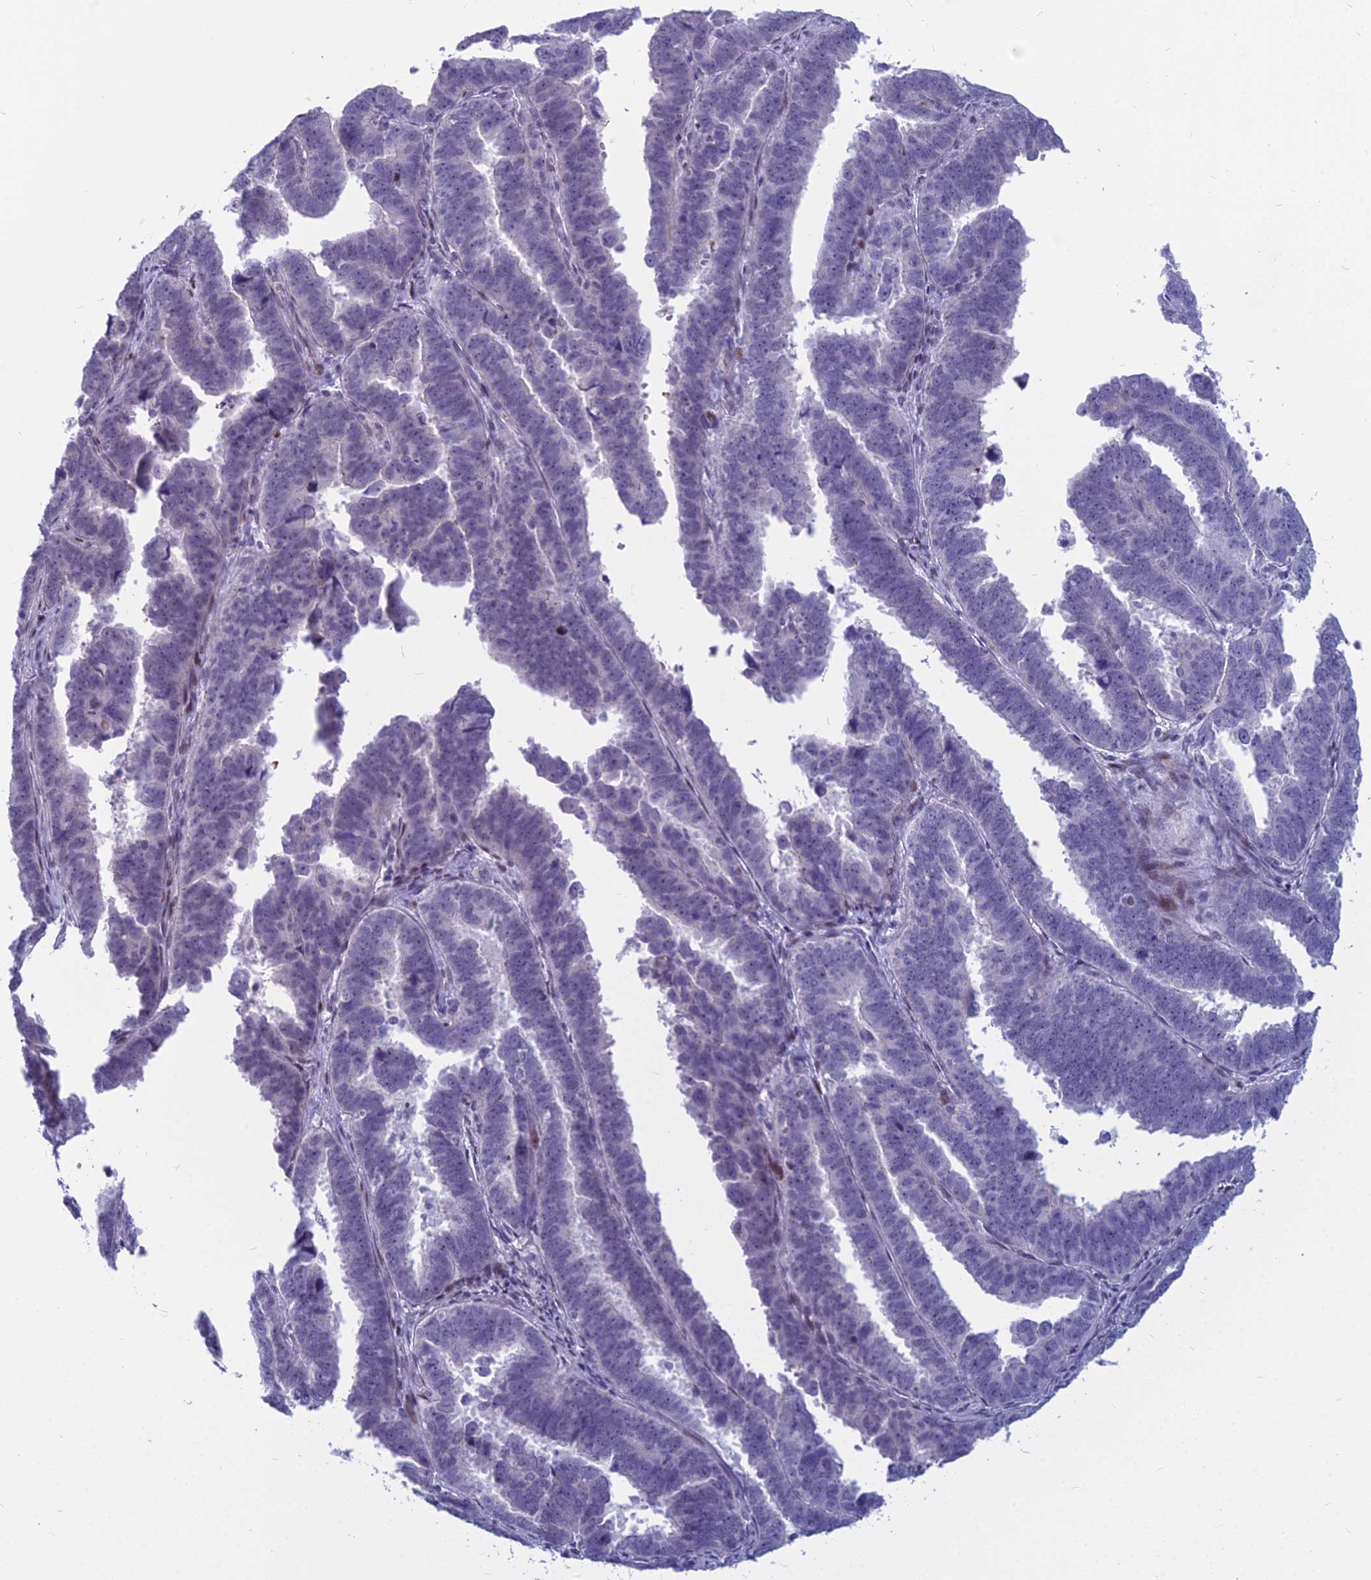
{"staining": {"intensity": "negative", "quantity": "none", "location": "none"}, "tissue": "endometrial cancer", "cell_type": "Tumor cells", "image_type": "cancer", "snomed": [{"axis": "morphology", "description": "Adenocarcinoma, NOS"}, {"axis": "topography", "description": "Endometrium"}], "caption": "Immunohistochemical staining of human endometrial cancer exhibits no significant expression in tumor cells. Brightfield microscopy of IHC stained with DAB (3,3'-diaminobenzidine) (brown) and hematoxylin (blue), captured at high magnification.", "gene": "MYBPC2", "patient": {"sex": "female", "age": 75}}